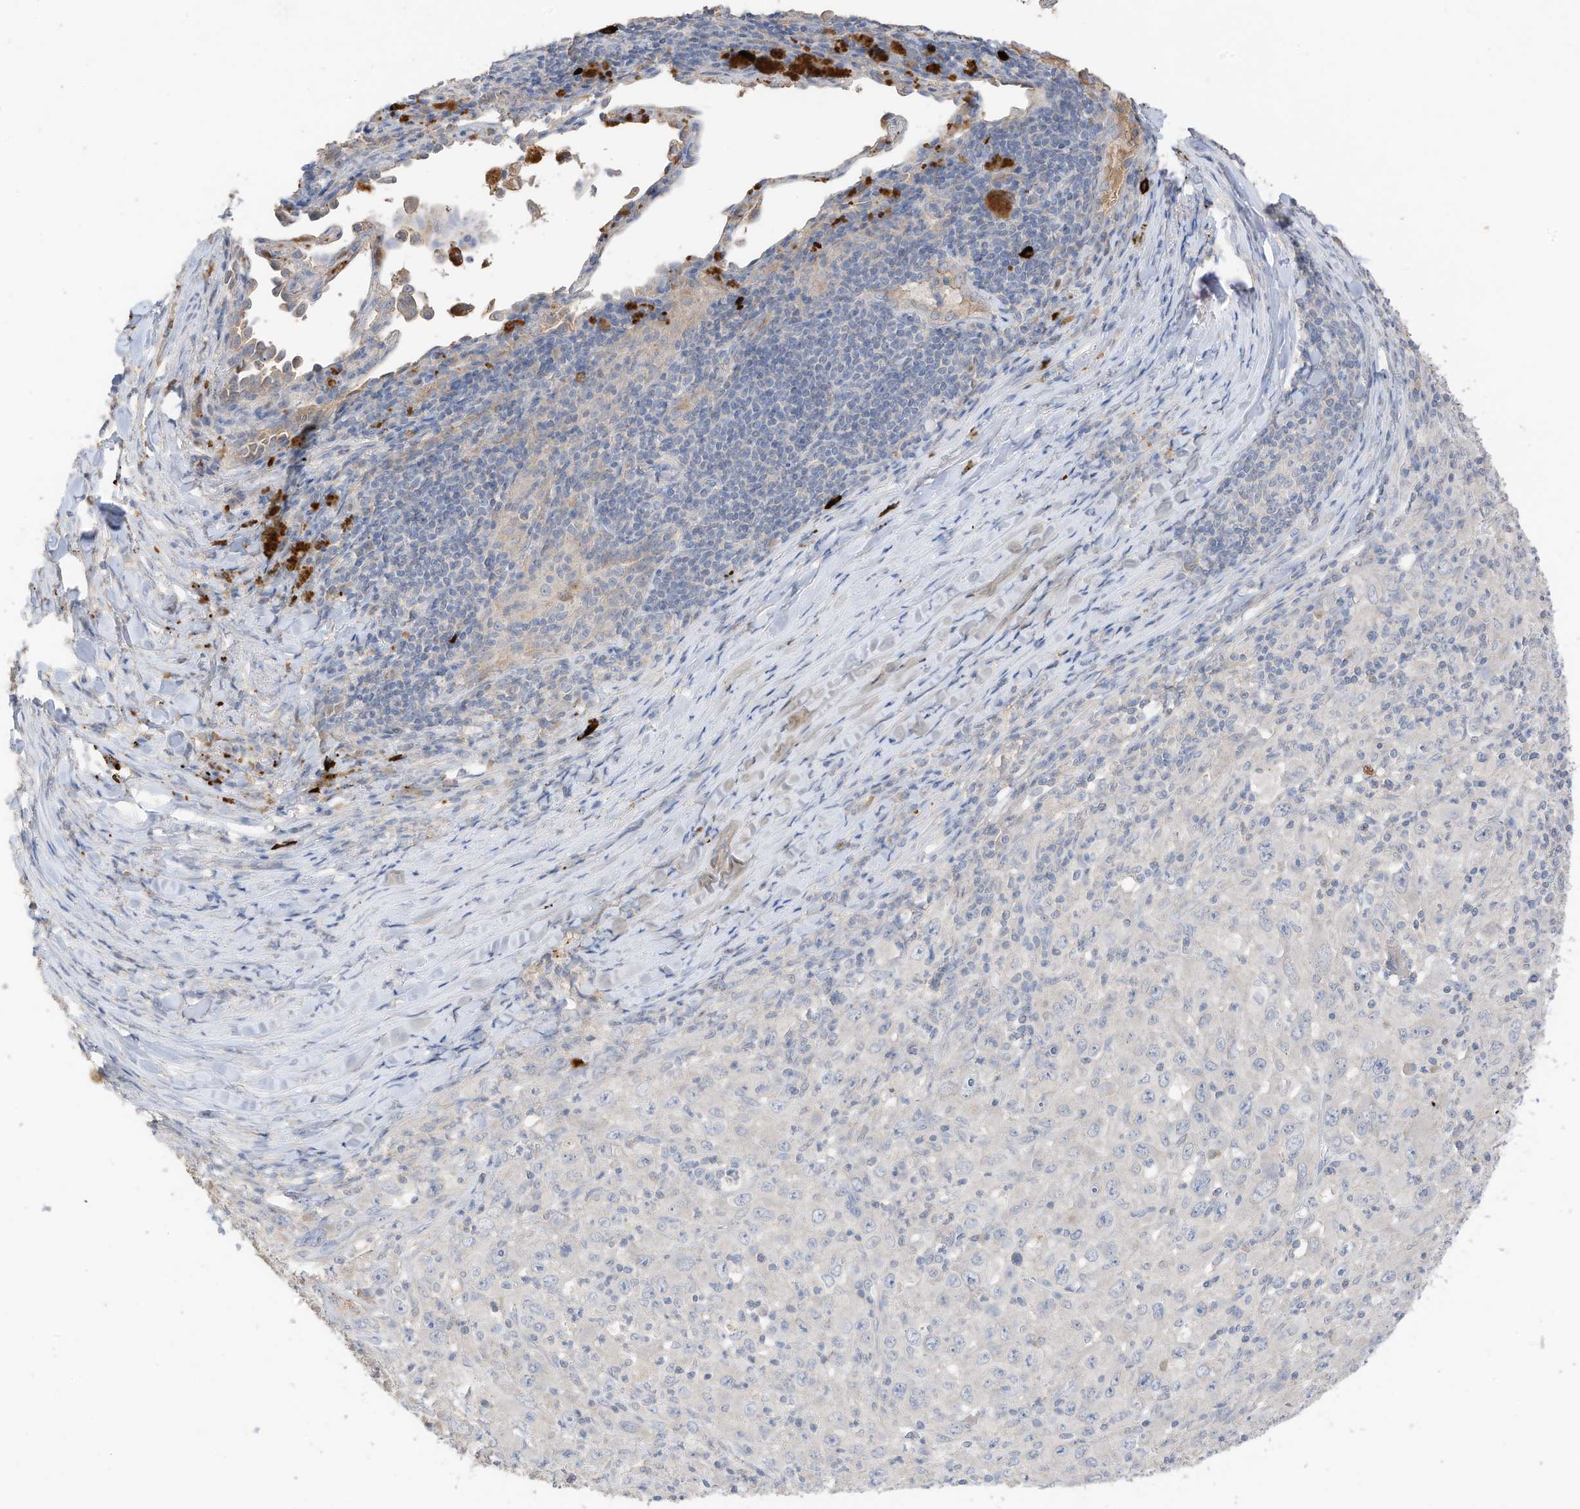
{"staining": {"intensity": "negative", "quantity": "none", "location": "none"}, "tissue": "melanoma", "cell_type": "Tumor cells", "image_type": "cancer", "snomed": [{"axis": "morphology", "description": "Malignant melanoma, Metastatic site"}, {"axis": "topography", "description": "Skin"}], "caption": "This image is of malignant melanoma (metastatic site) stained with IHC to label a protein in brown with the nuclei are counter-stained blue. There is no staining in tumor cells.", "gene": "CAPN13", "patient": {"sex": "female", "age": 56}}